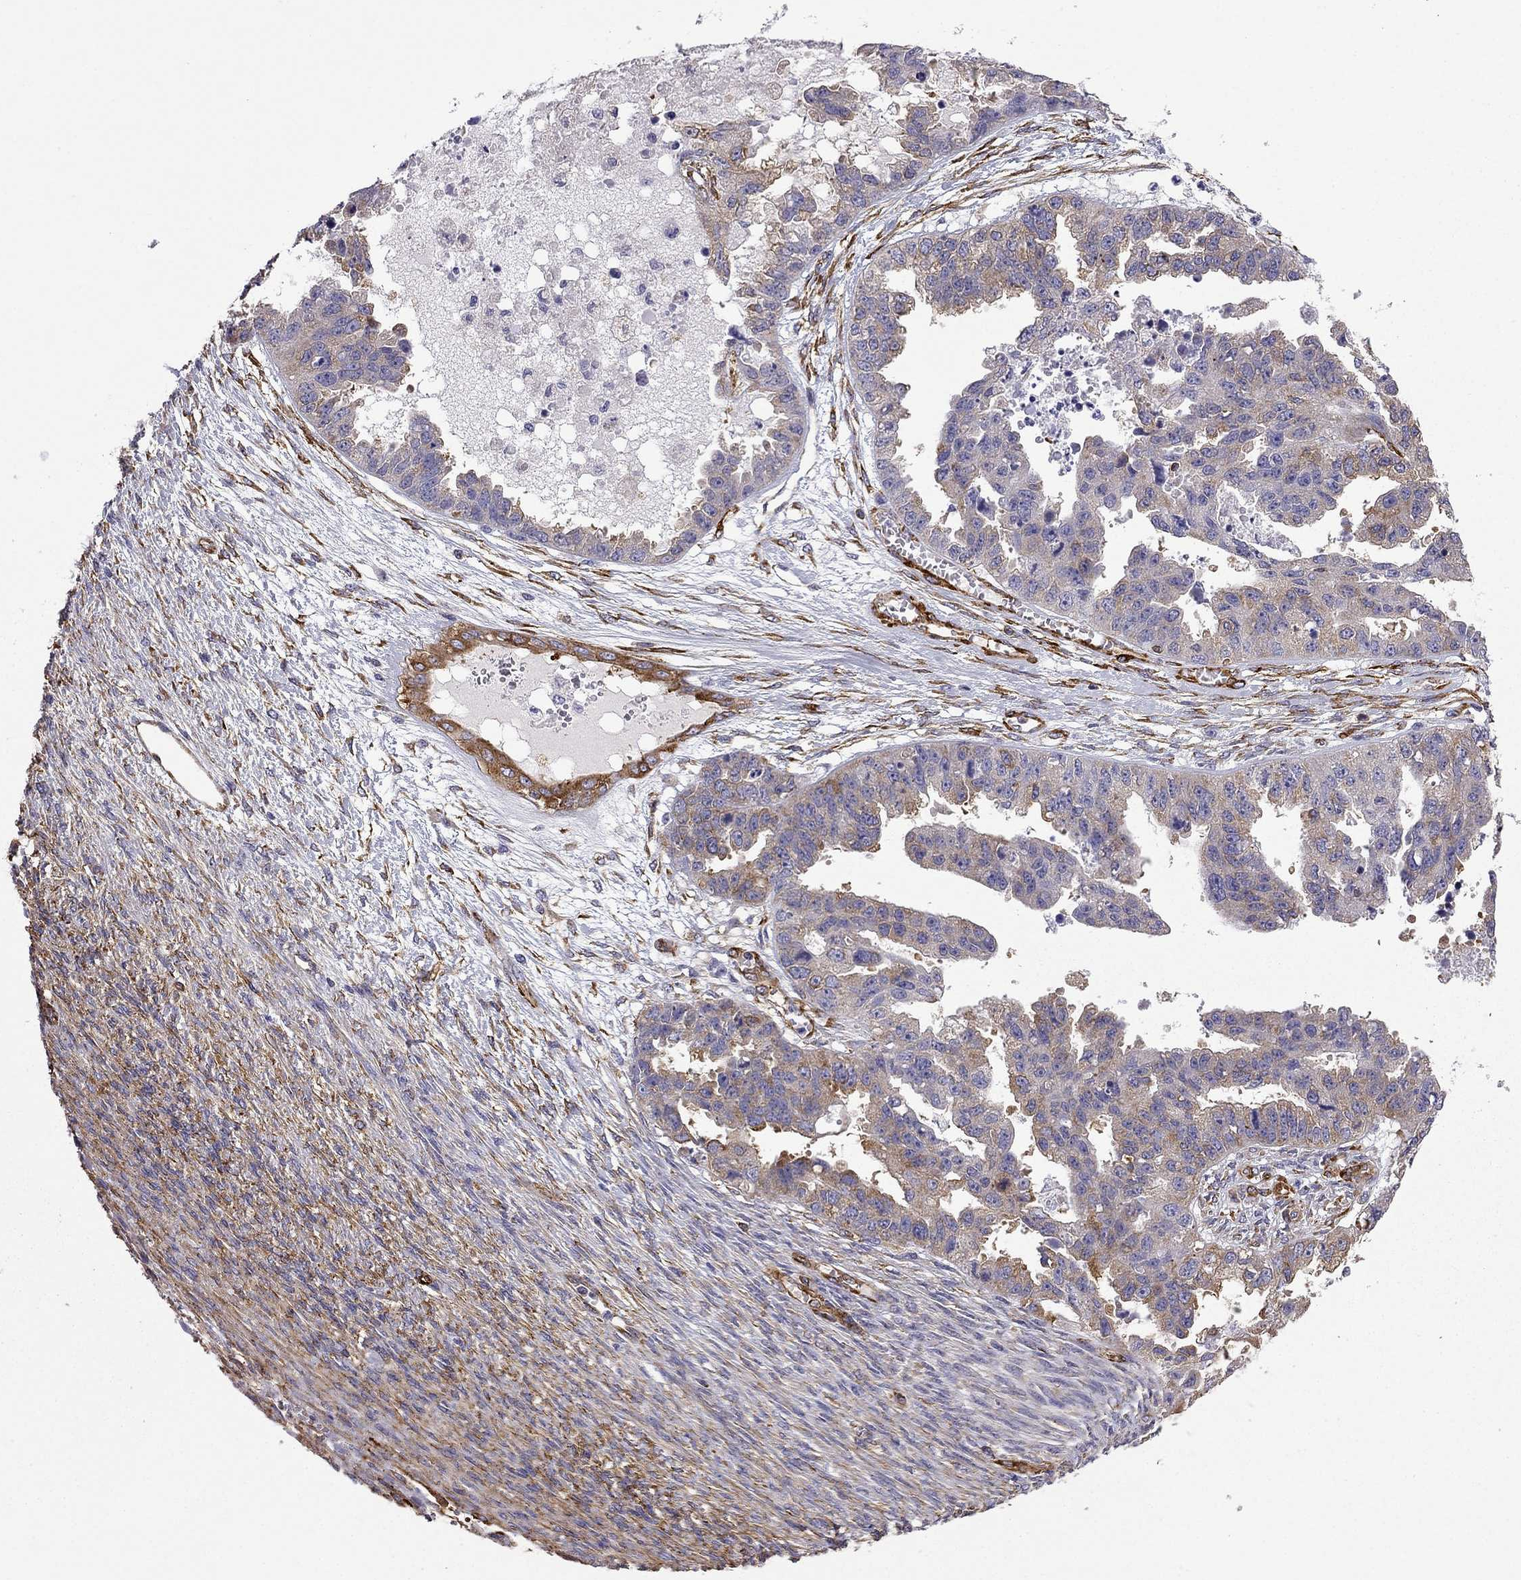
{"staining": {"intensity": "moderate", "quantity": "<25%", "location": "cytoplasmic/membranous"}, "tissue": "ovarian cancer", "cell_type": "Tumor cells", "image_type": "cancer", "snomed": [{"axis": "morphology", "description": "Cystadenocarcinoma, serous, NOS"}, {"axis": "topography", "description": "Ovary"}], "caption": "A histopathology image of human ovarian serous cystadenocarcinoma stained for a protein demonstrates moderate cytoplasmic/membranous brown staining in tumor cells.", "gene": "MAP4", "patient": {"sex": "female", "age": 58}}